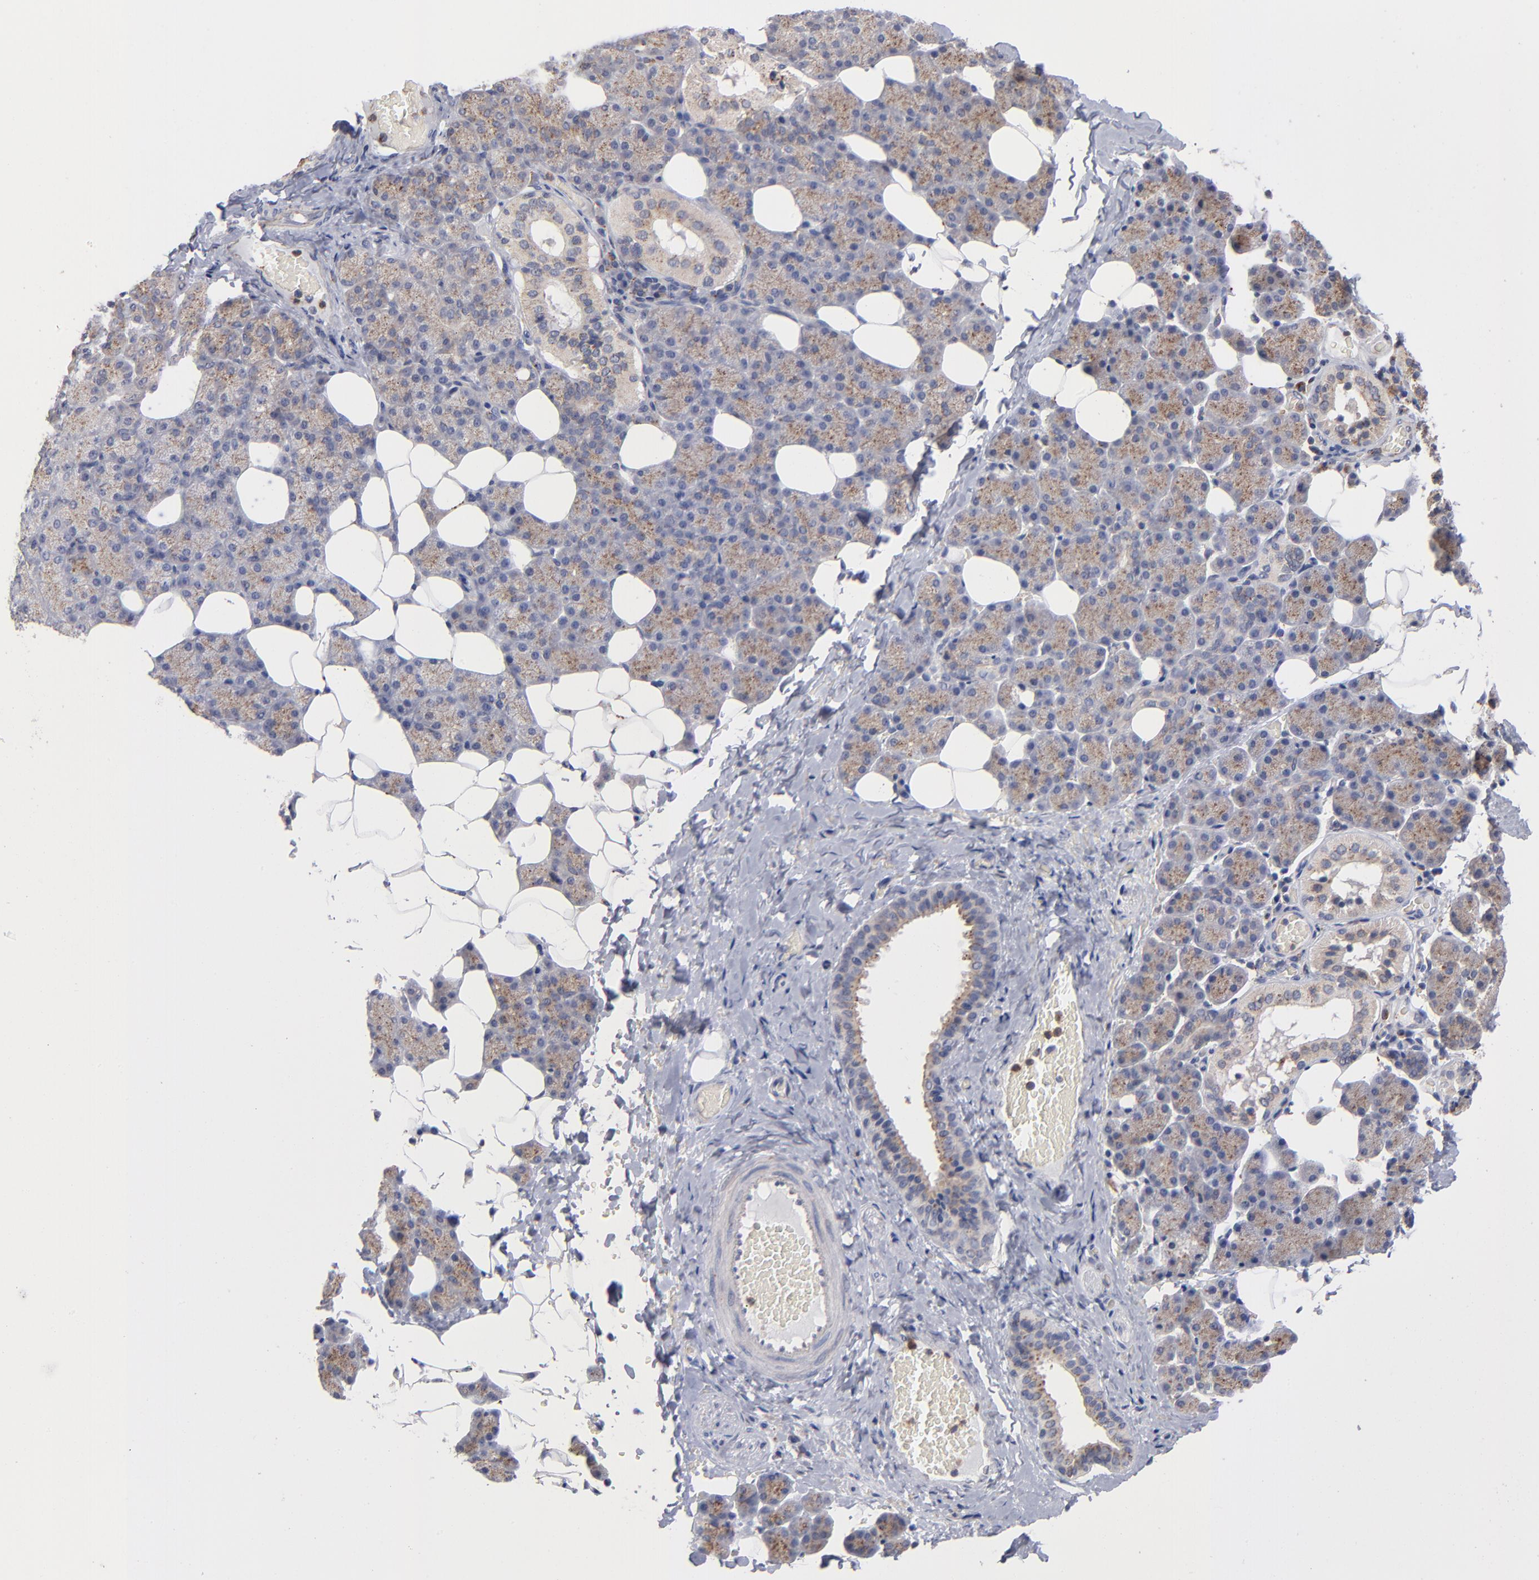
{"staining": {"intensity": "moderate", "quantity": "<25%", "location": "cytoplasmic/membranous"}, "tissue": "salivary gland", "cell_type": "Glandular cells", "image_type": "normal", "snomed": [{"axis": "morphology", "description": "Normal tissue, NOS"}, {"axis": "topography", "description": "Lymph node"}, {"axis": "topography", "description": "Salivary gland"}], "caption": "This is an image of IHC staining of unremarkable salivary gland, which shows moderate expression in the cytoplasmic/membranous of glandular cells.", "gene": "RRAGA", "patient": {"sex": "male", "age": 8}}